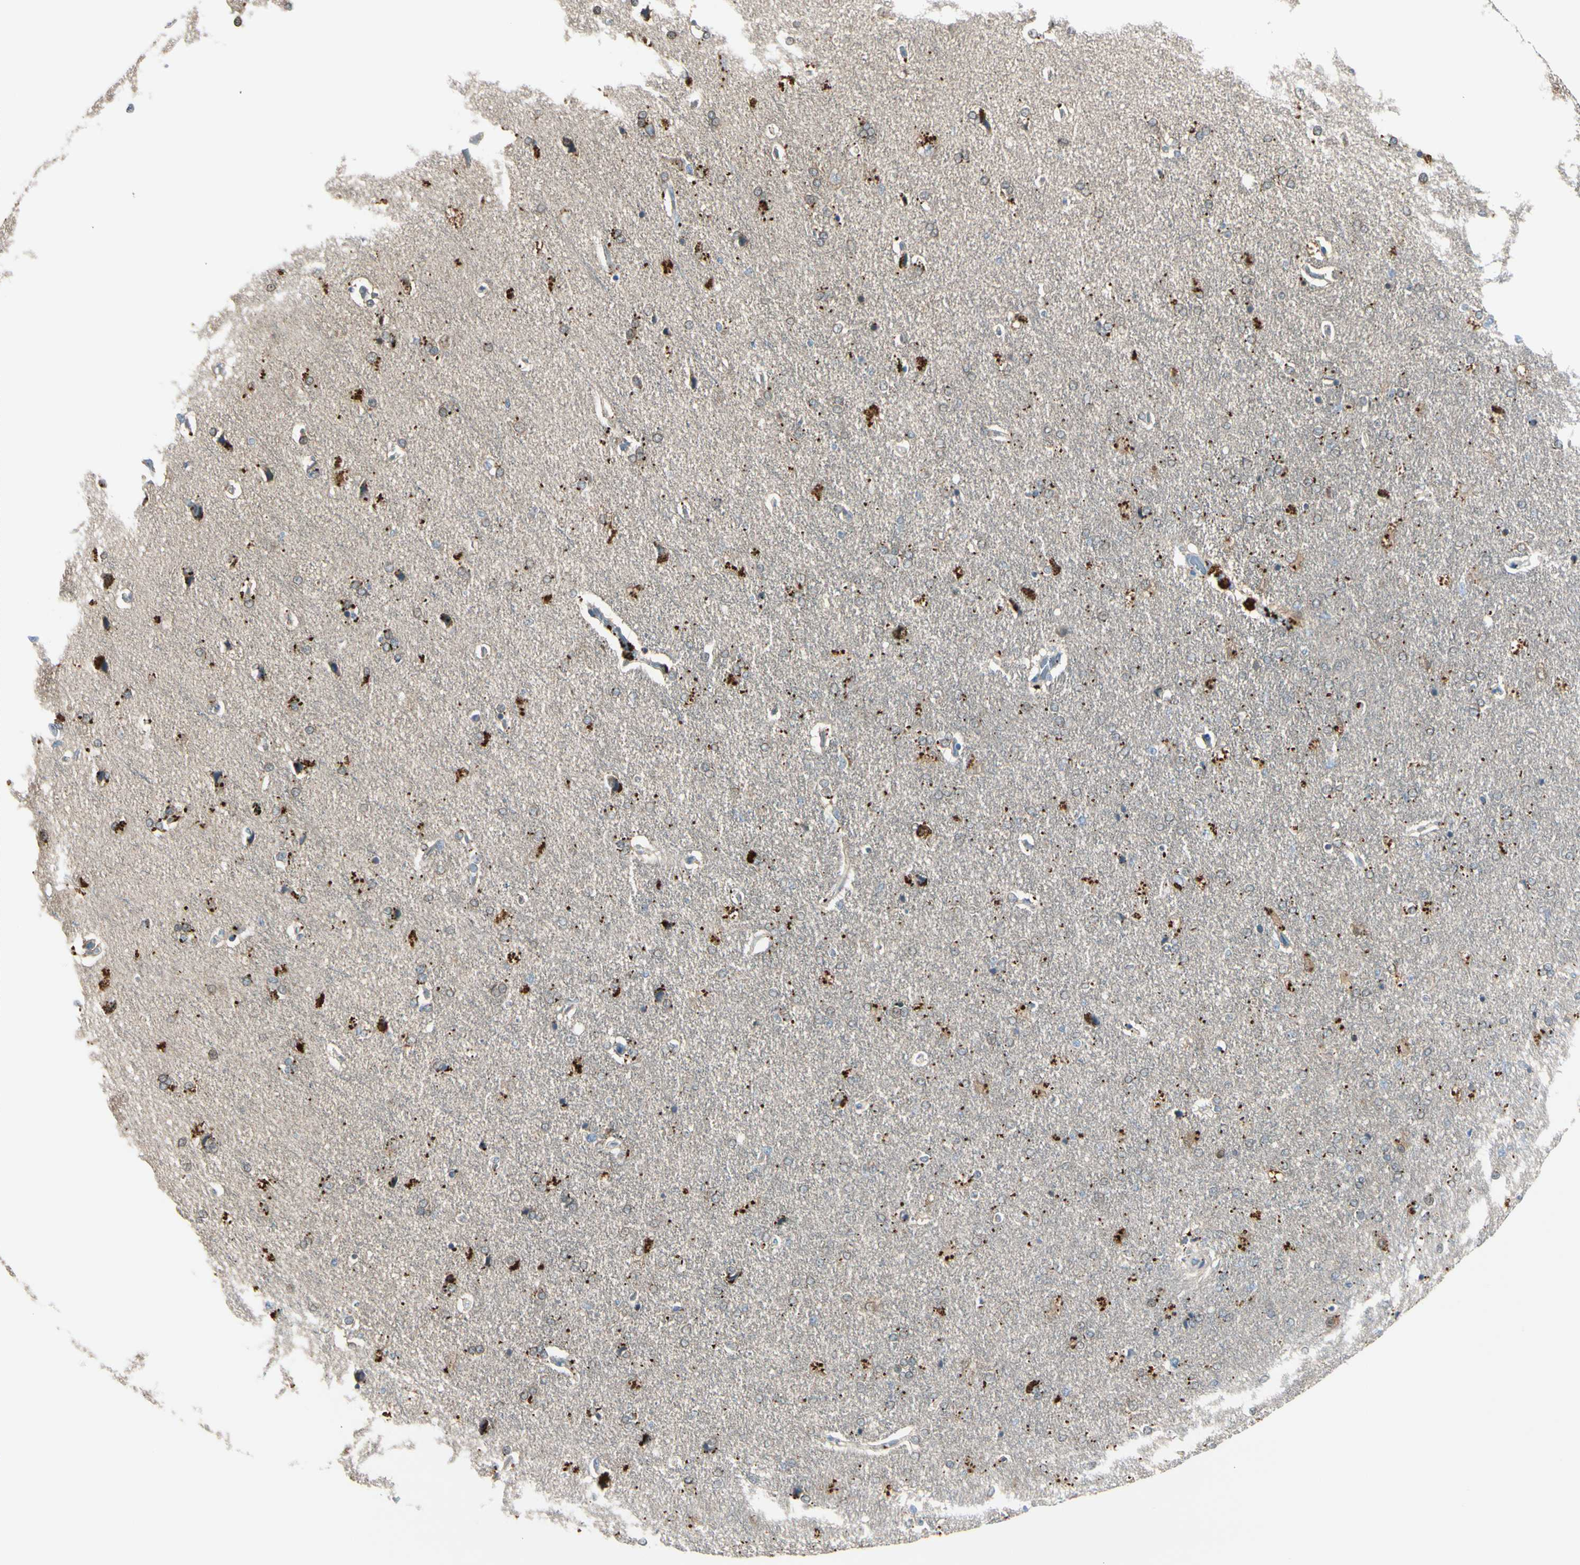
{"staining": {"intensity": "moderate", "quantity": ">75%", "location": "cytoplasmic/membranous"}, "tissue": "cerebral cortex", "cell_type": "Endothelial cells", "image_type": "normal", "snomed": [{"axis": "morphology", "description": "Normal tissue, NOS"}, {"axis": "topography", "description": "Cerebral cortex"}], "caption": "Immunohistochemistry image of normal cerebral cortex stained for a protein (brown), which shows medium levels of moderate cytoplasmic/membranous expression in approximately >75% of endothelial cells.", "gene": "PEBP1", "patient": {"sex": "male", "age": 62}}